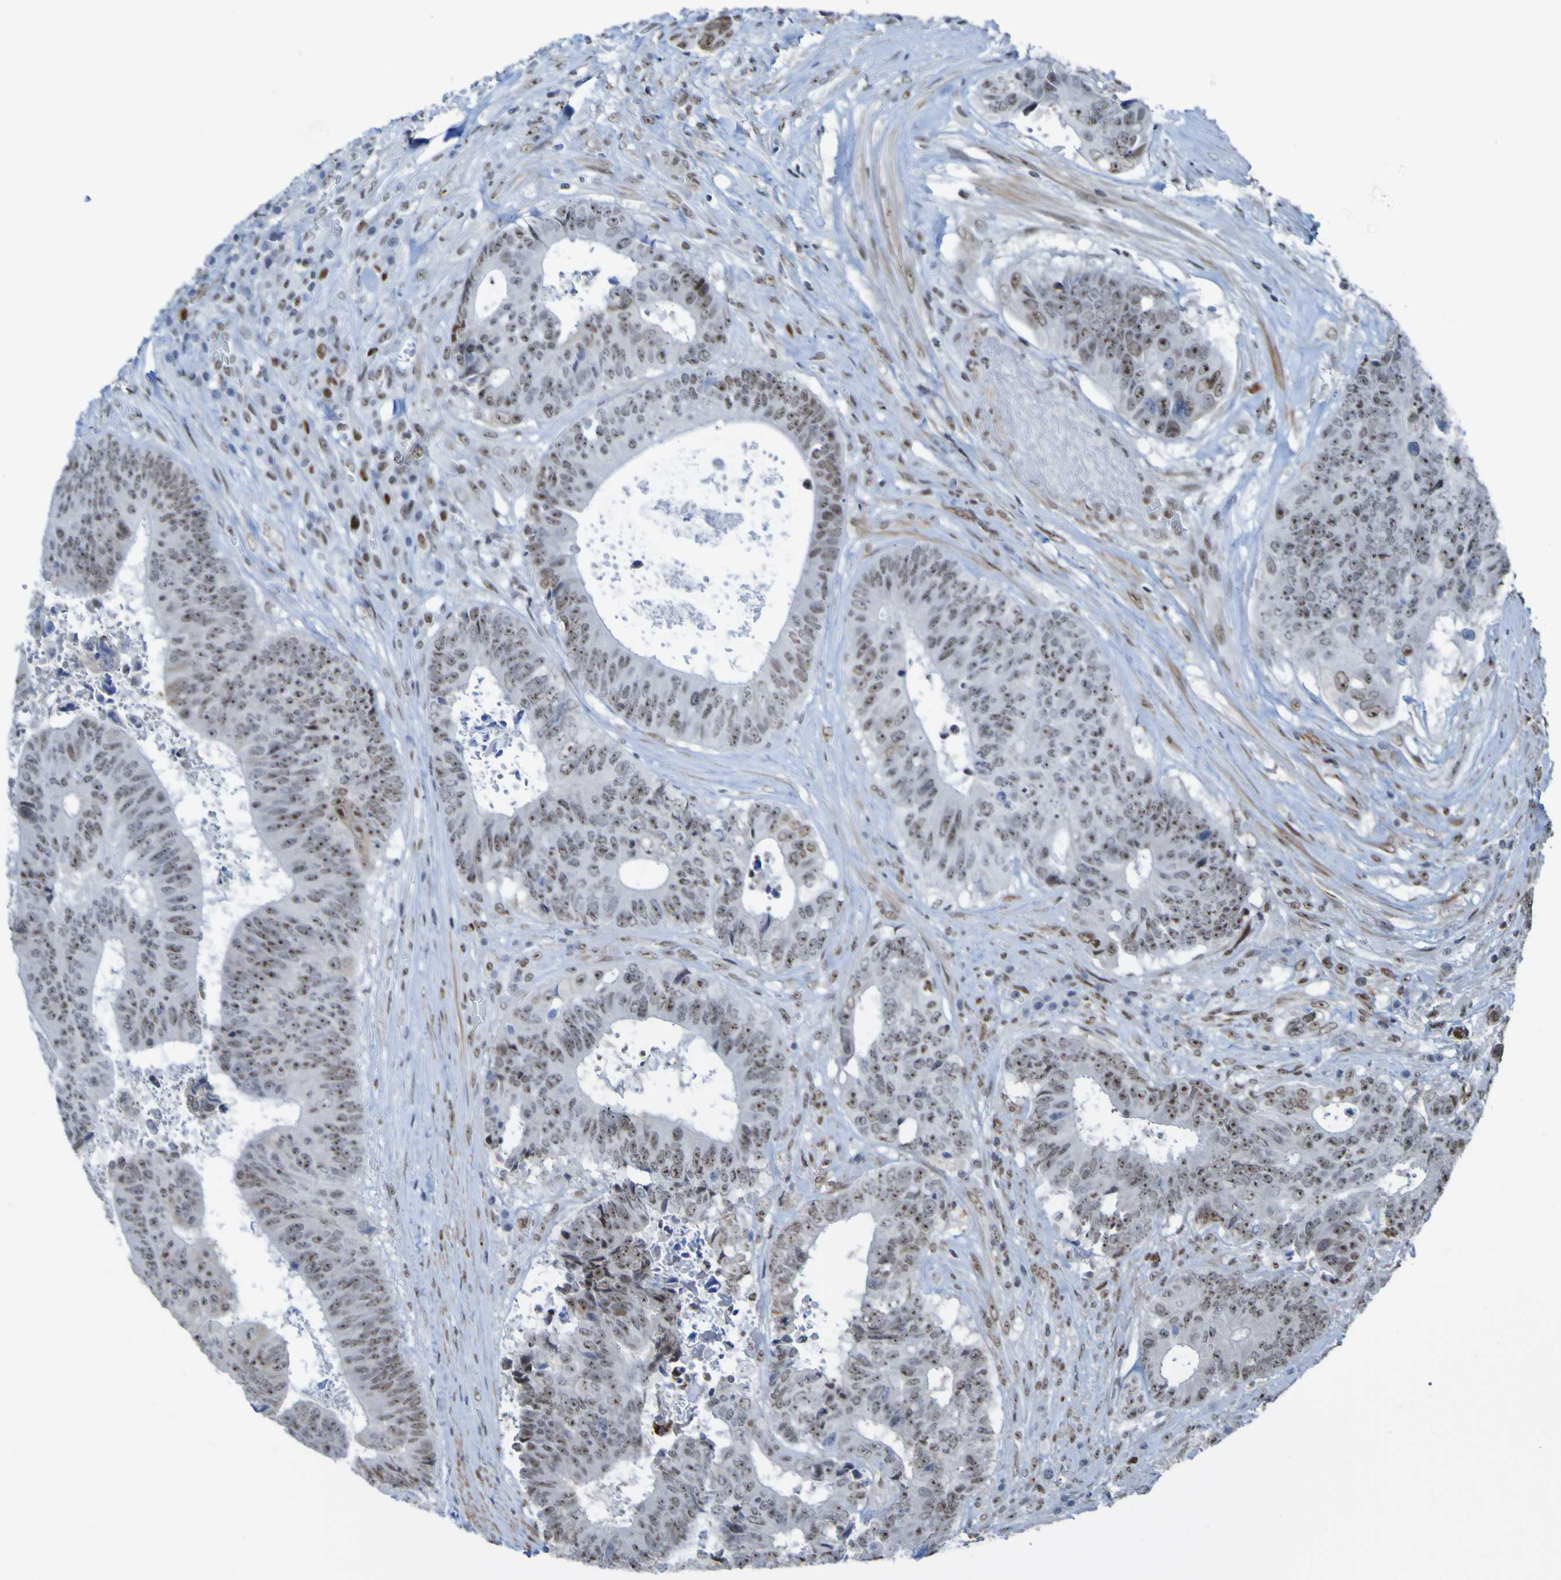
{"staining": {"intensity": "strong", "quantity": ">75%", "location": "nuclear"}, "tissue": "colorectal cancer", "cell_type": "Tumor cells", "image_type": "cancer", "snomed": [{"axis": "morphology", "description": "Adenocarcinoma, NOS"}, {"axis": "topography", "description": "Rectum"}], "caption": "This image exhibits immunohistochemistry staining of colorectal adenocarcinoma, with high strong nuclear expression in about >75% of tumor cells.", "gene": "PHF2", "patient": {"sex": "male", "age": 72}}